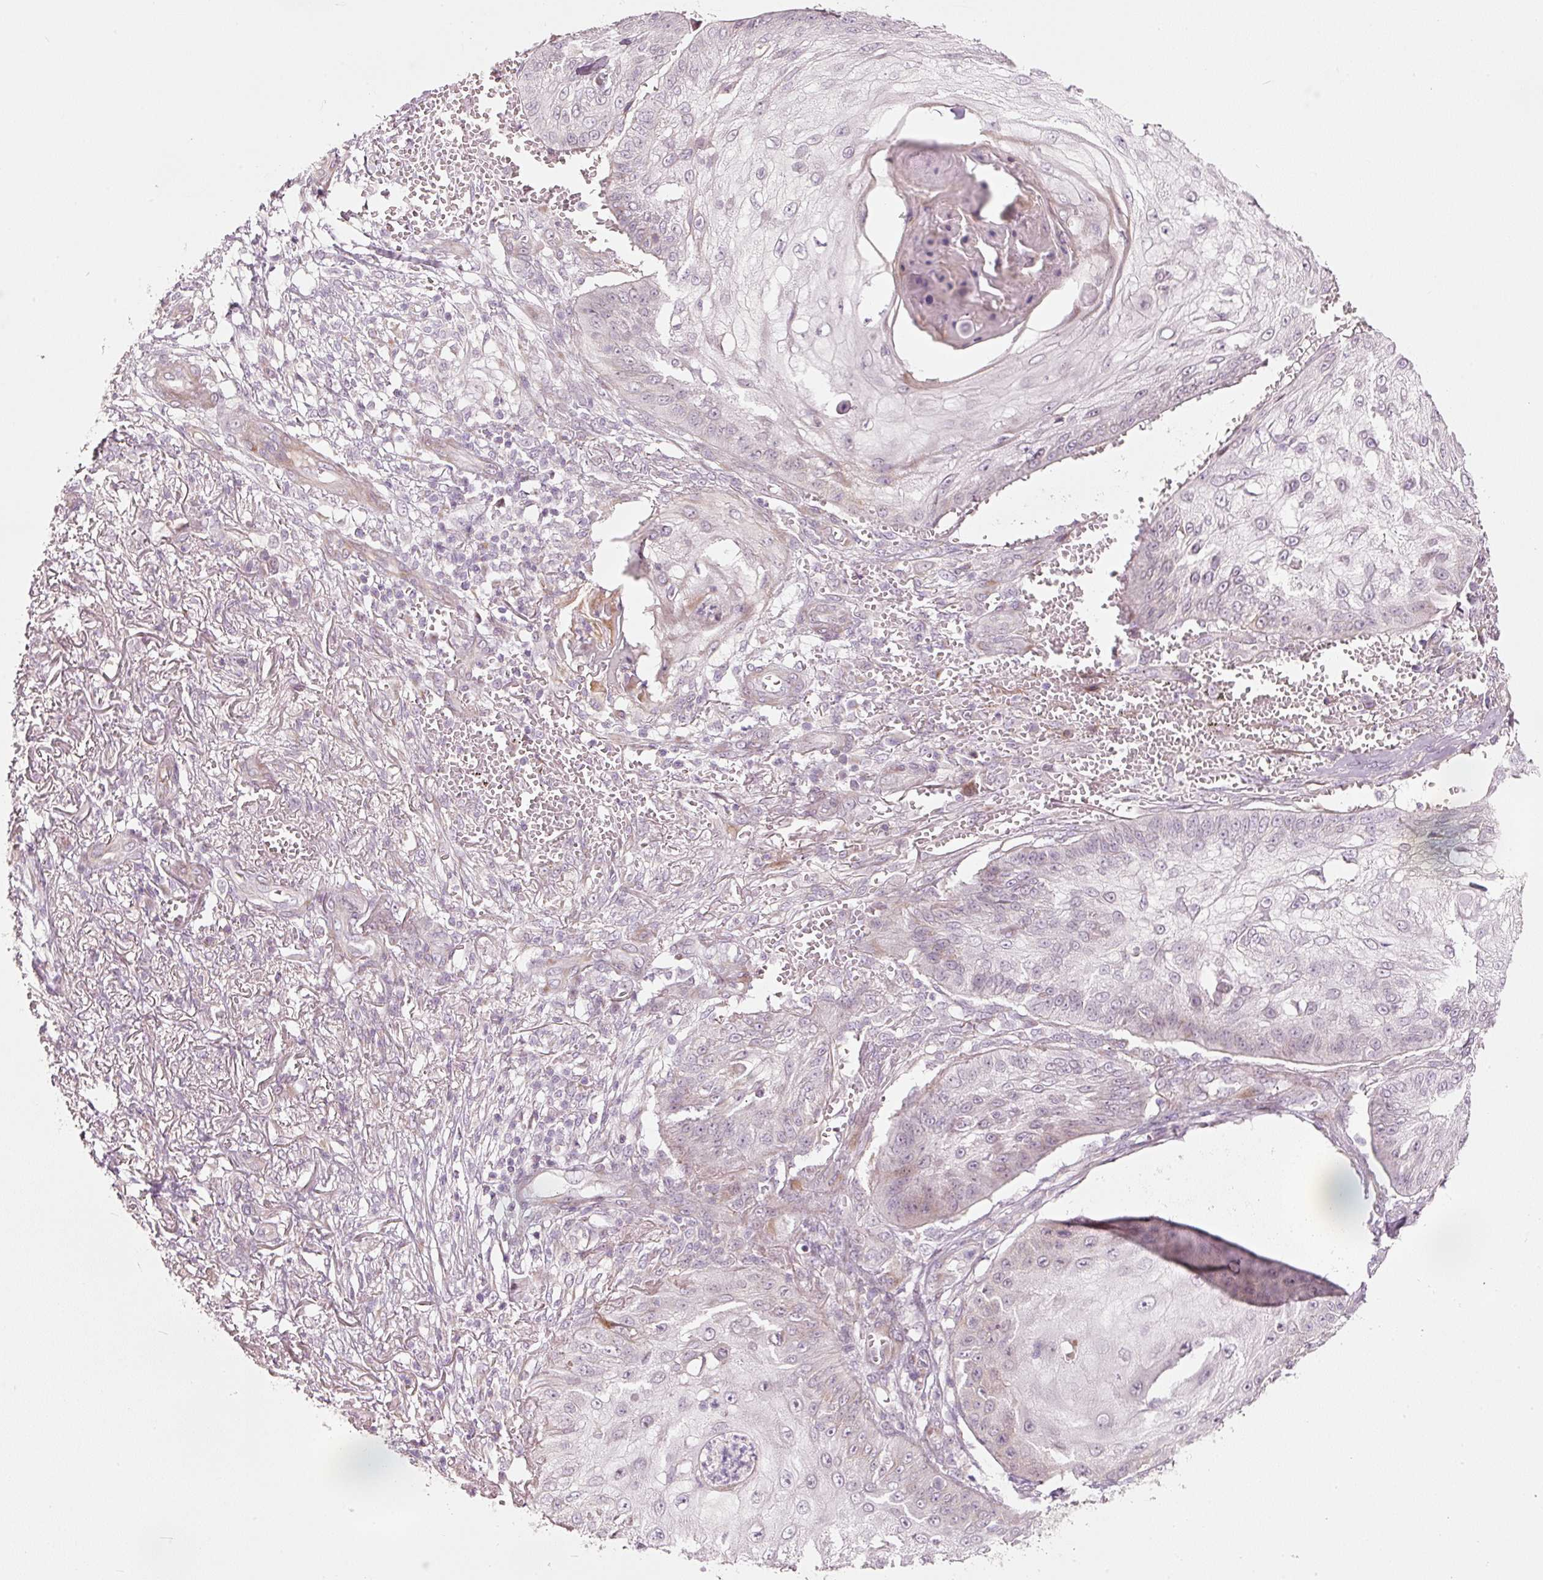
{"staining": {"intensity": "negative", "quantity": "none", "location": "none"}, "tissue": "skin cancer", "cell_type": "Tumor cells", "image_type": "cancer", "snomed": [{"axis": "morphology", "description": "Squamous cell carcinoma, NOS"}, {"axis": "topography", "description": "Skin"}], "caption": "Immunohistochemical staining of human skin cancer demonstrates no significant expression in tumor cells.", "gene": "SLC20A1", "patient": {"sex": "male", "age": 70}}